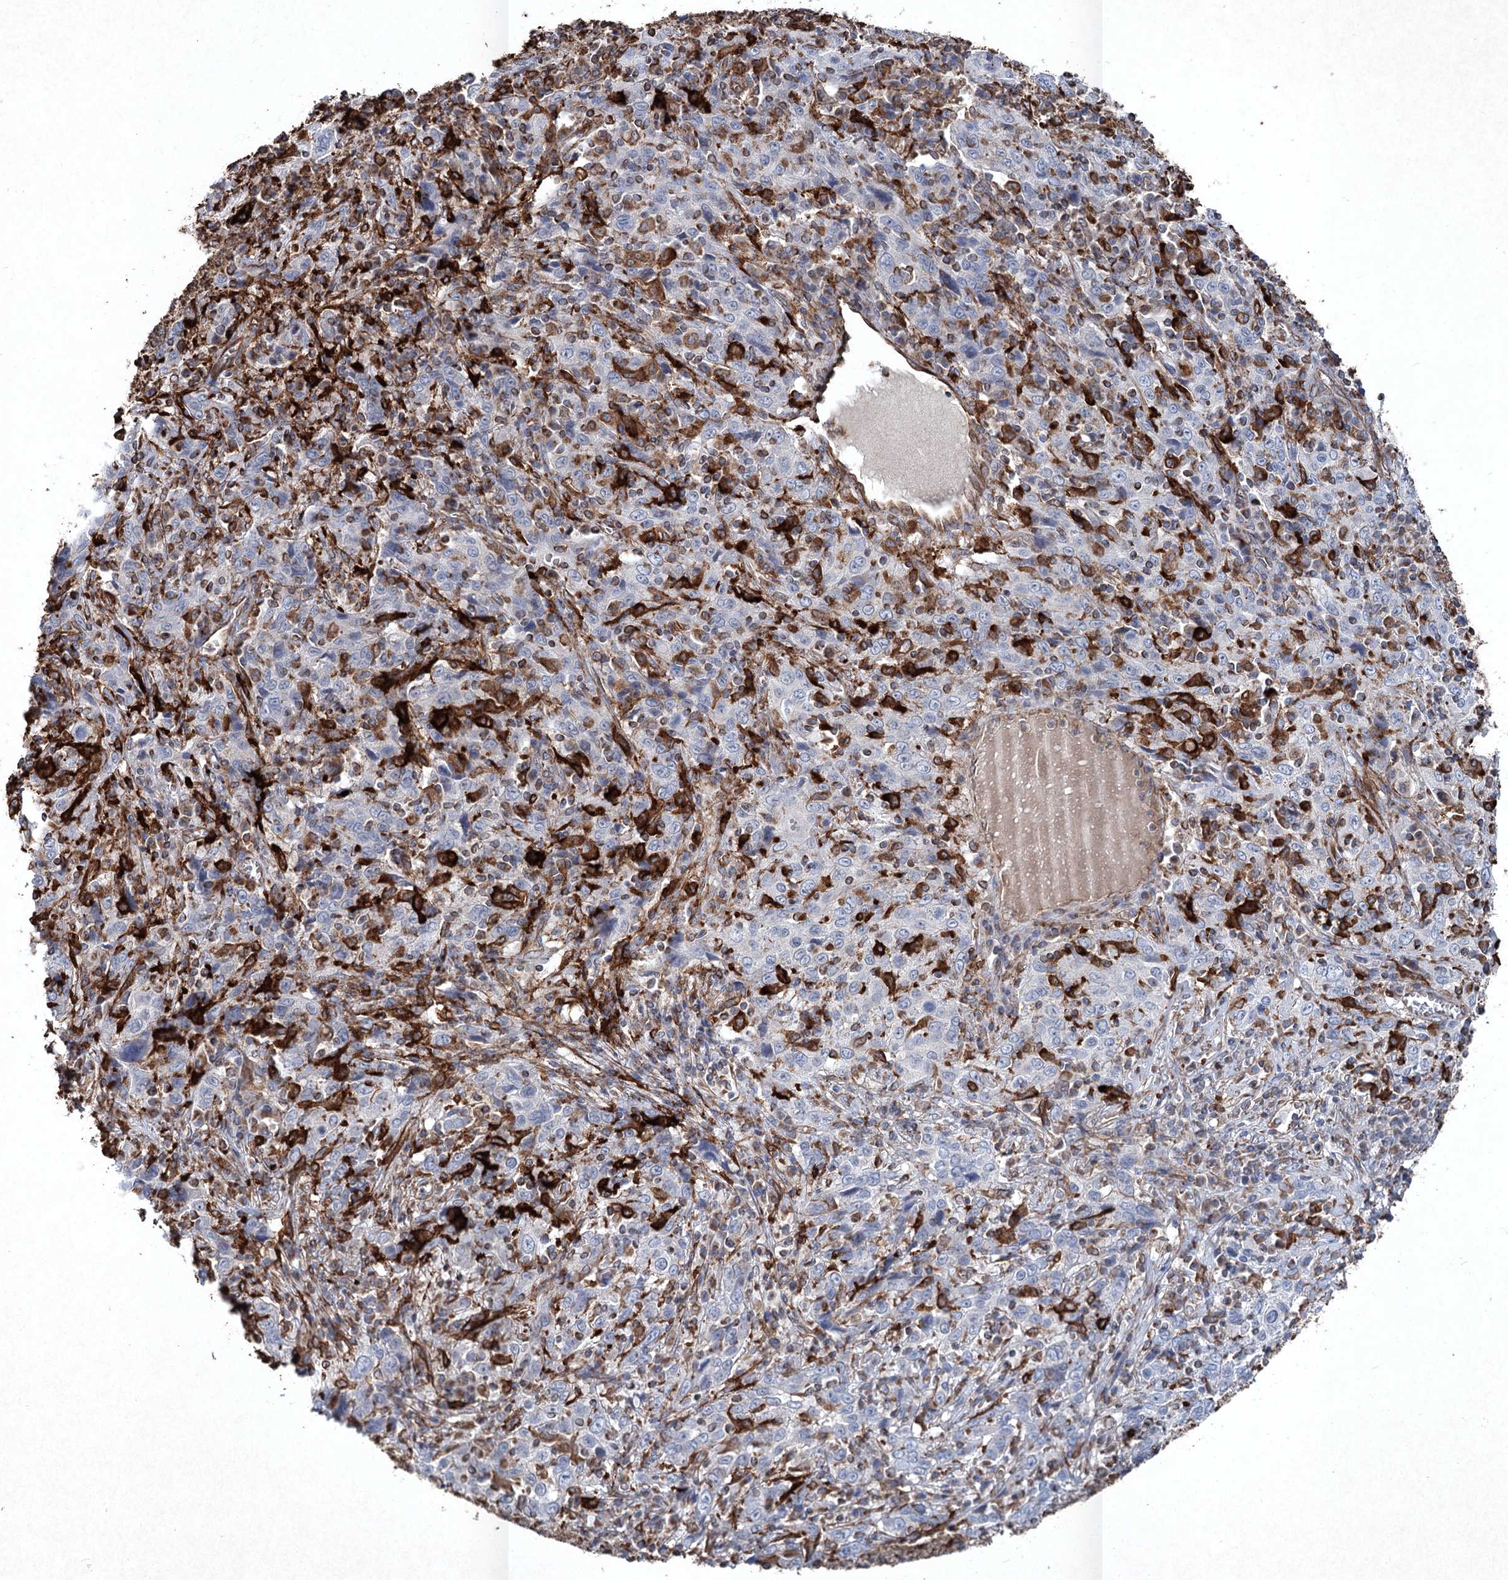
{"staining": {"intensity": "negative", "quantity": "none", "location": "none"}, "tissue": "cervical cancer", "cell_type": "Tumor cells", "image_type": "cancer", "snomed": [{"axis": "morphology", "description": "Squamous cell carcinoma, NOS"}, {"axis": "topography", "description": "Cervix"}], "caption": "There is no significant positivity in tumor cells of cervical cancer.", "gene": "CLEC4M", "patient": {"sex": "female", "age": 46}}